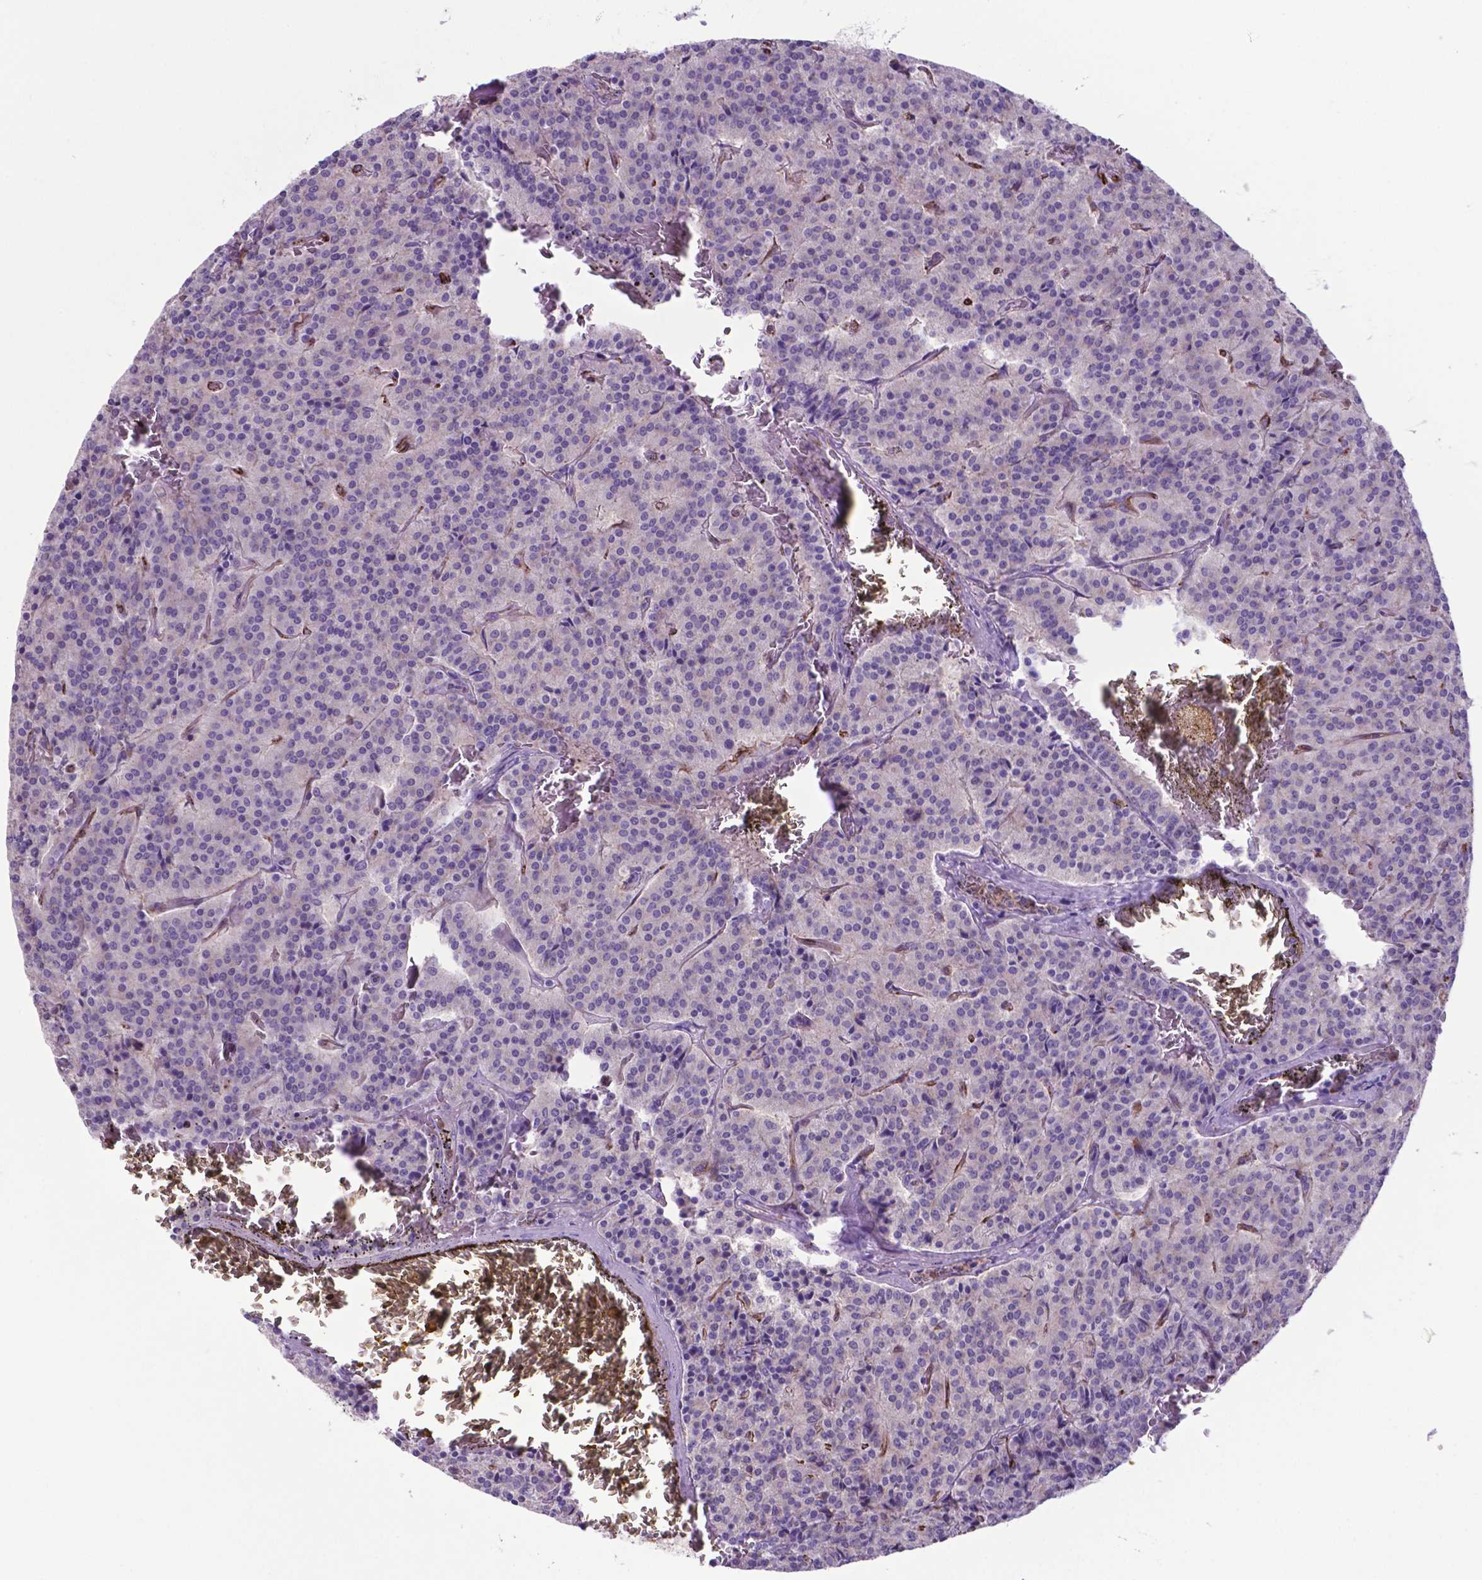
{"staining": {"intensity": "negative", "quantity": "none", "location": "none"}, "tissue": "carcinoid", "cell_type": "Tumor cells", "image_type": "cancer", "snomed": [{"axis": "morphology", "description": "Carcinoid, malignant, NOS"}, {"axis": "topography", "description": "Lung"}], "caption": "DAB immunohistochemical staining of human carcinoid displays no significant expression in tumor cells.", "gene": "LZTR1", "patient": {"sex": "male", "age": 70}}